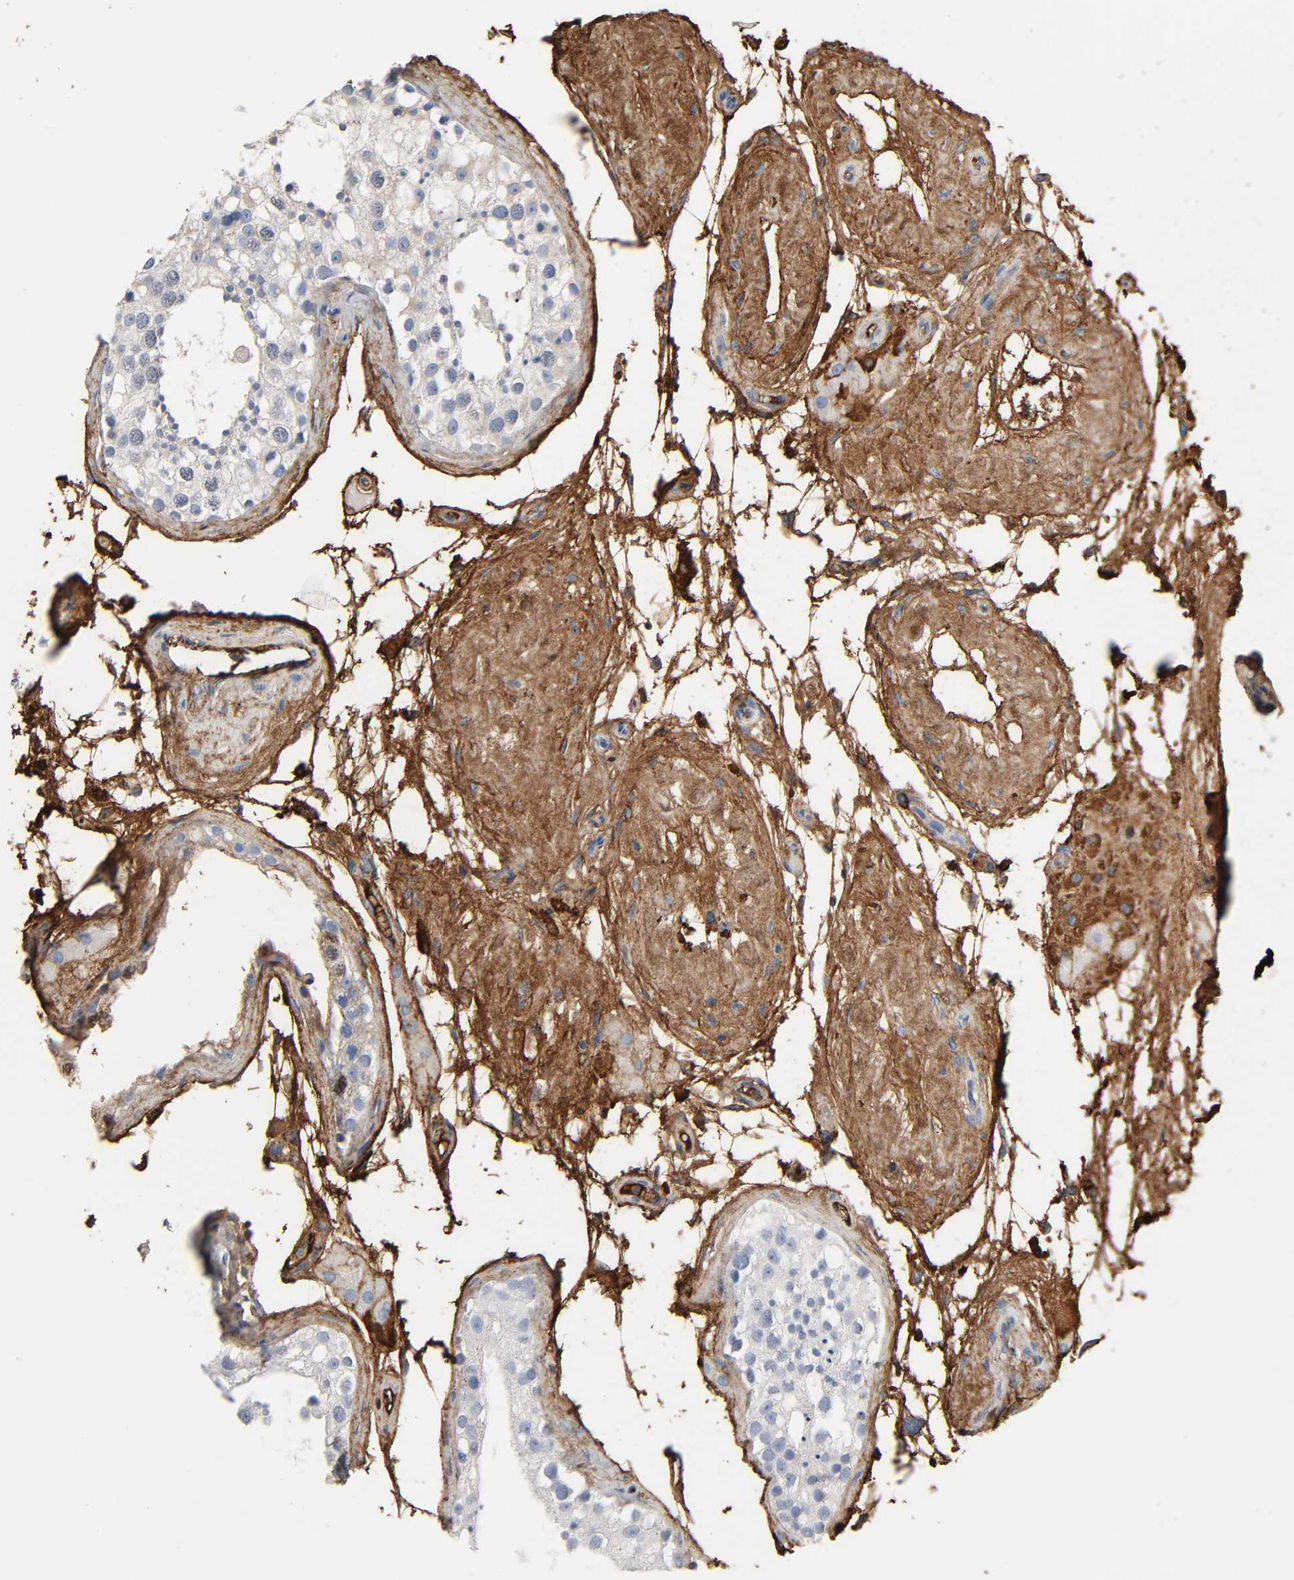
{"staining": {"intensity": "moderate", "quantity": "<25%", "location": "cytoplasmic/membranous"}, "tissue": "testis", "cell_type": "Cells in seminiferous ducts", "image_type": "normal", "snomed": [{"axis": "morphology", "description": "Normal tissue, NOS"}, {"axis": "topography", "description": "Testis"}], "caption": "Moderate cytoplasmic/membranous expression for a protein is identified in approximately <25% of cells in seminiferous ducts of benign testis using immunohistochemistry.", "gene": "C3", "patient": {"sex": "male", "age": 68}}